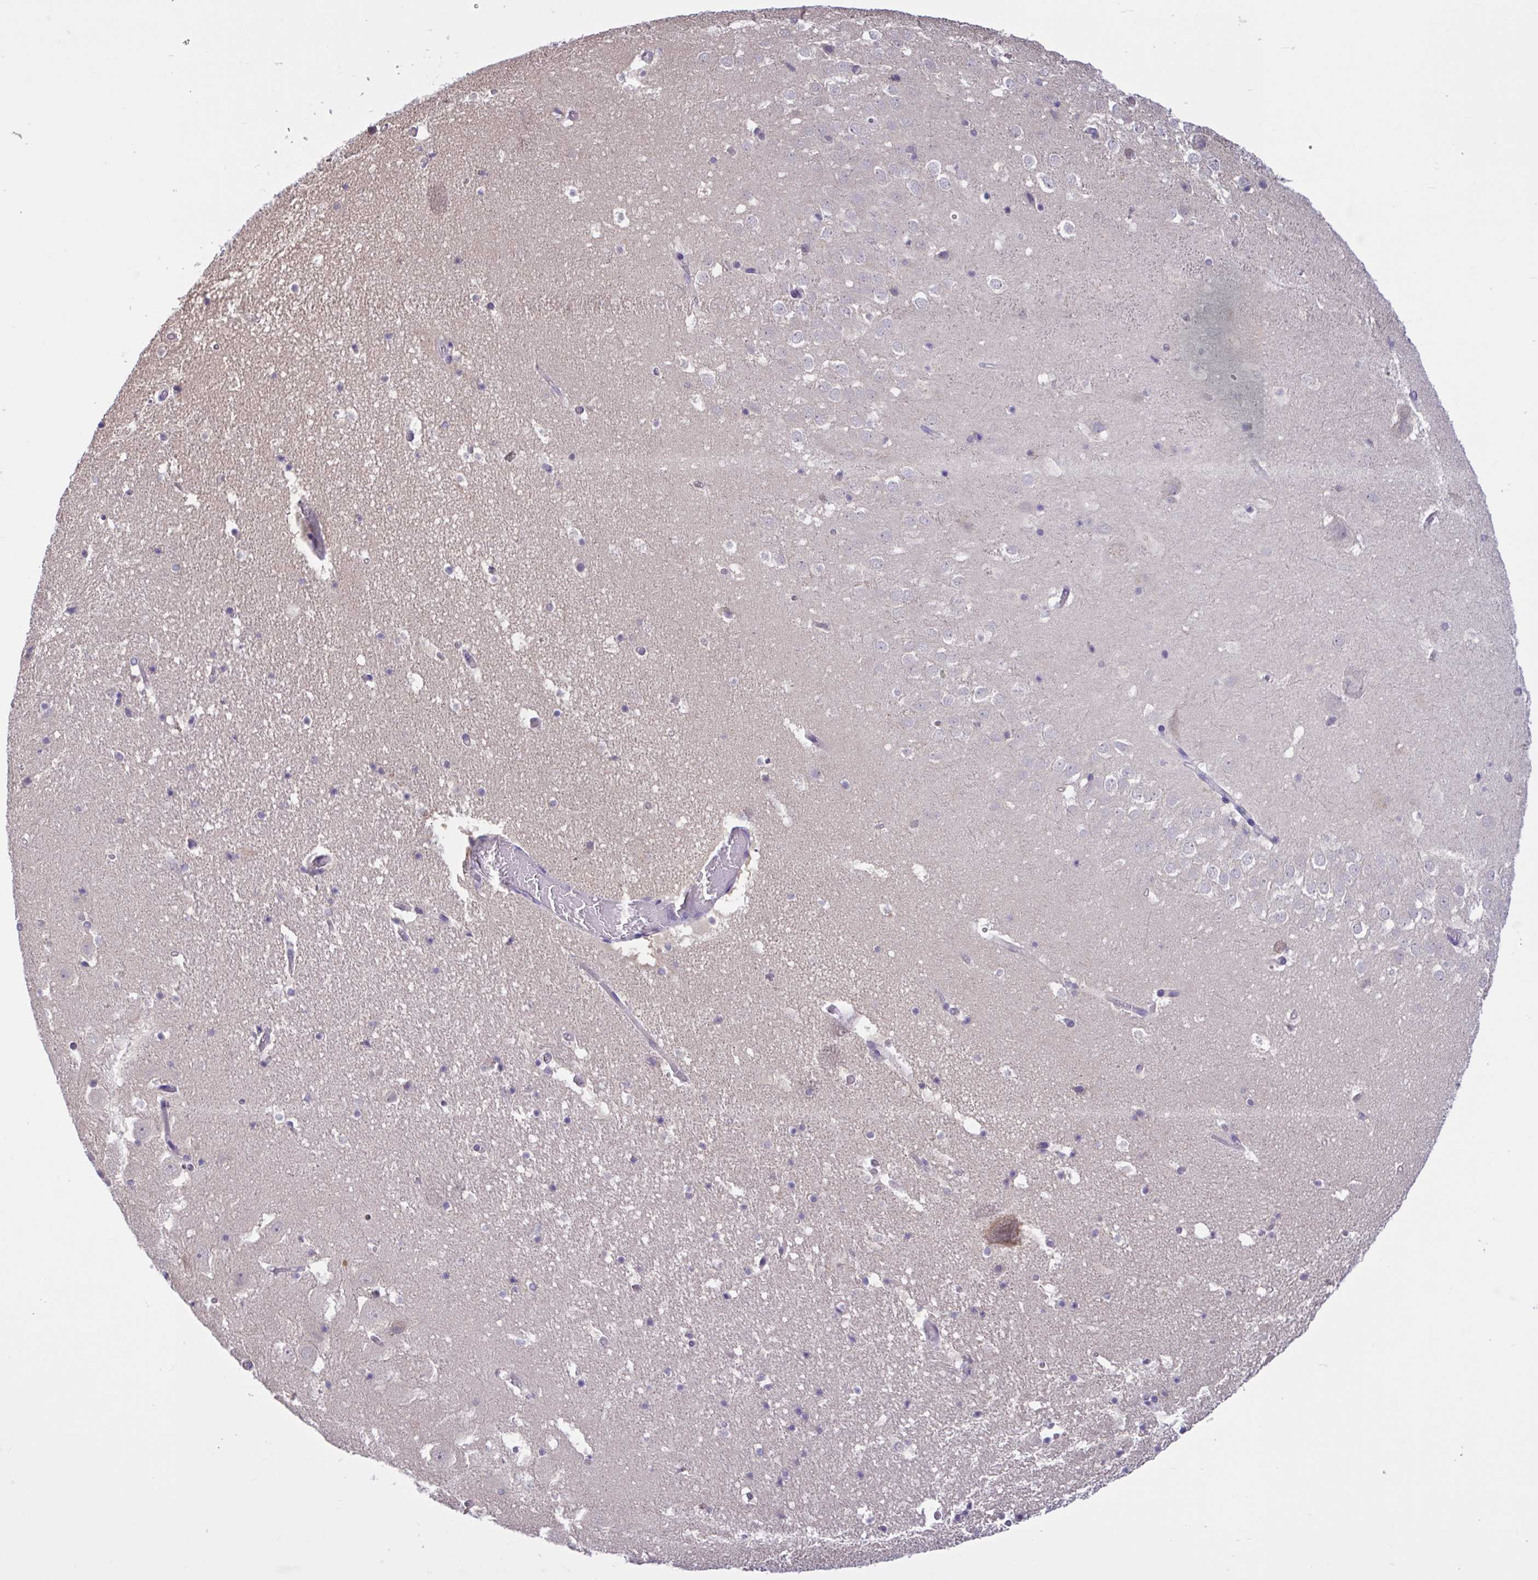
{"staining": {"intensity": "negative", "quantity": "none", "location": "none"}, "tissue": "hippocampus", "cell_type": "Glial cells", "image_type": "normal", "snomed": [{"axis": "morphology", "description": "Normal tissue, NOS"}, {"axis": "topography", "description": "Hippocampus"}], "caption": "A histopathology image of human hippocampus is negative for staining in glial cells. Brightfield microscopy of immunohistochemistry stained with DAB (3,3'-diaminobenzidine) (brown) and hematoxylin (blue), captured at high magnification.", "gene": "RBL1", "patient": {"sex": "female", "age": 42}}